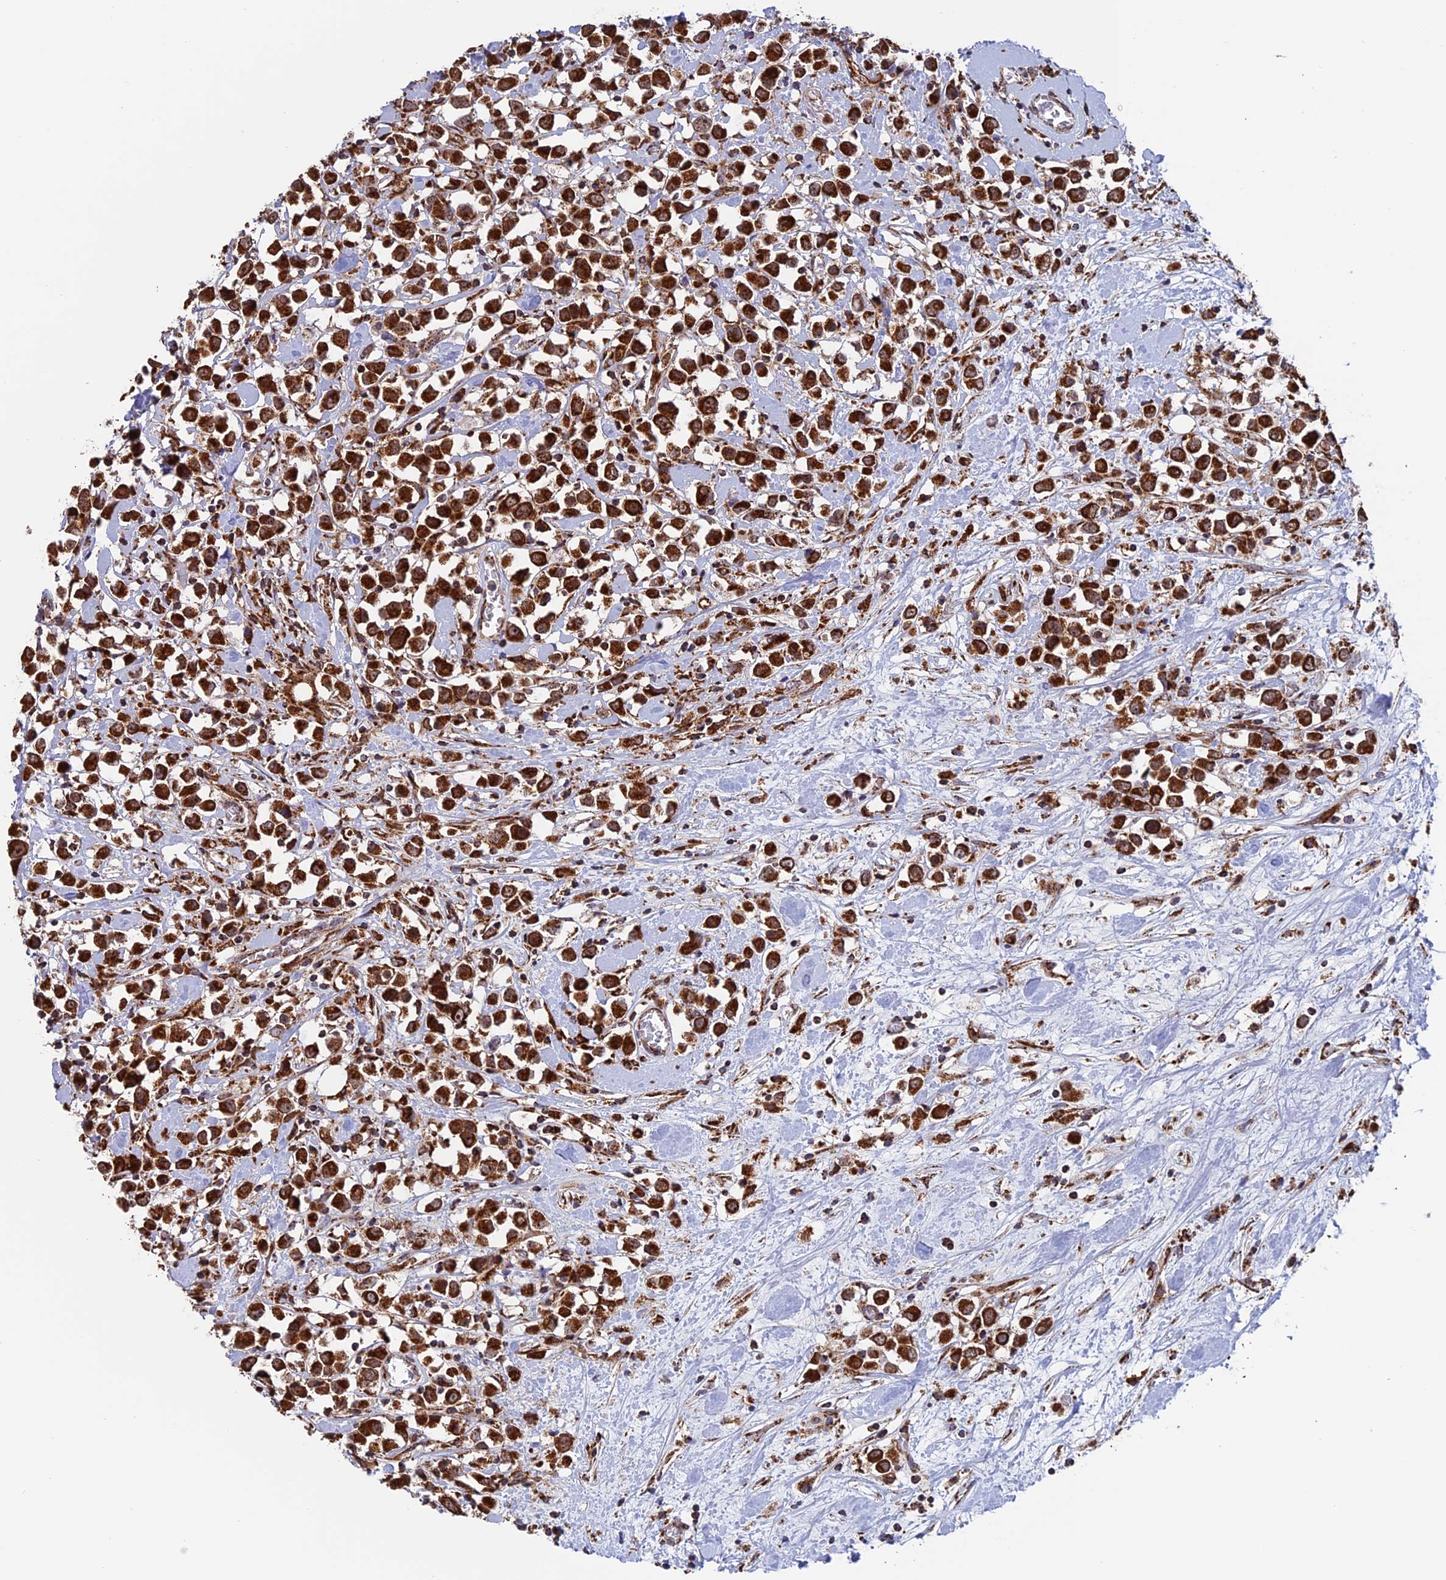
{"staining": {"intensity": "strong", "quantity": ">75%", "location": "cytoplasmic/membranous"}, "tissue": "breast cancer", "cell_type": "Tumor cells", "image_type": "cancer", "snomed": [{"axis": "morphology", "description": "Duct carcinoma"}, {"axis": "topography", "description": "Breast"}], "caption": "Breast invasive ductal carcinoma stained with a brown dye reveals strong cytoplasmic/membranous positive expression in about >75% of tumor cells.", "gene": "DTYMK", "patient": {"sex": "female", "age": 61}}